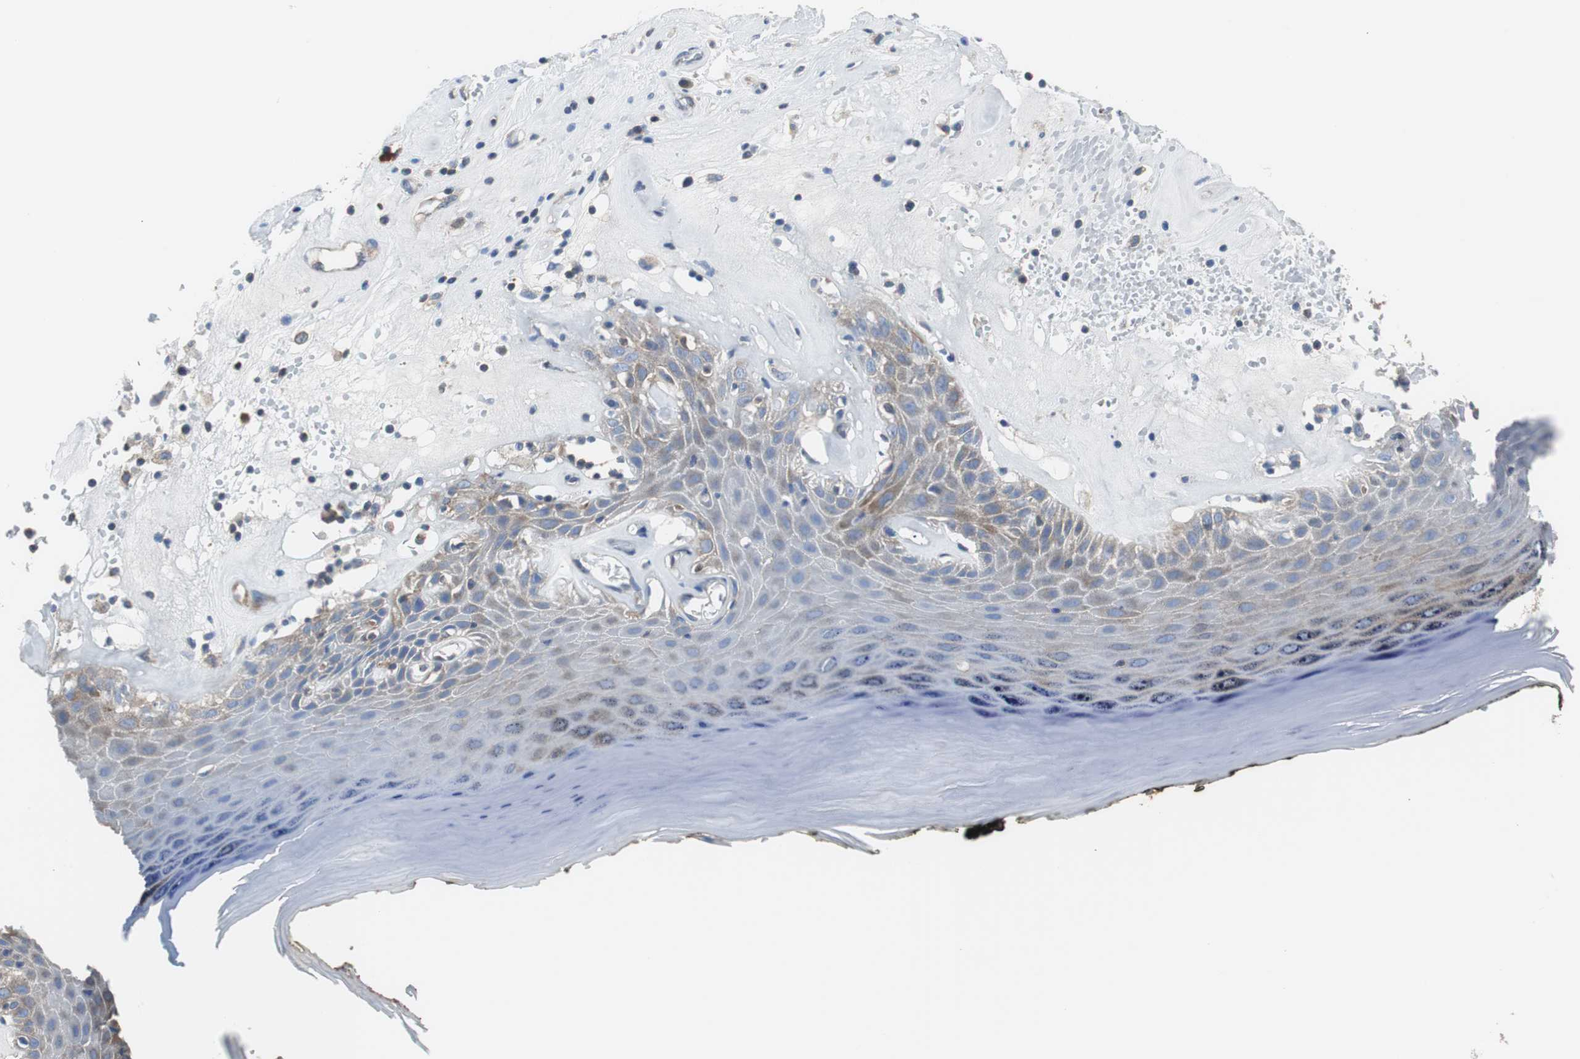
{"staining": {"intensity": "moderate", "quantity": ">75%", "location": "cytoplasmic/membranous"}, "tissue": "skin", "cell_type": "Epidermal cells", "image_type": "normal", "snomed": [{"axis": "morphology", "description": "Normal tissue, NOS"}, {"axis": "morphology", "description": "Inflammation, NOS"}, {"axis": "topography", "description": "Vulva"}], "caption": "About >75% of epidermal cells in benign skin show moderate cytoplasmic/membranous protein expression as visualized by brown immunohistochemical staining.", "gene": "BRAF", "patient": {"sex": "female", "age": 84}}